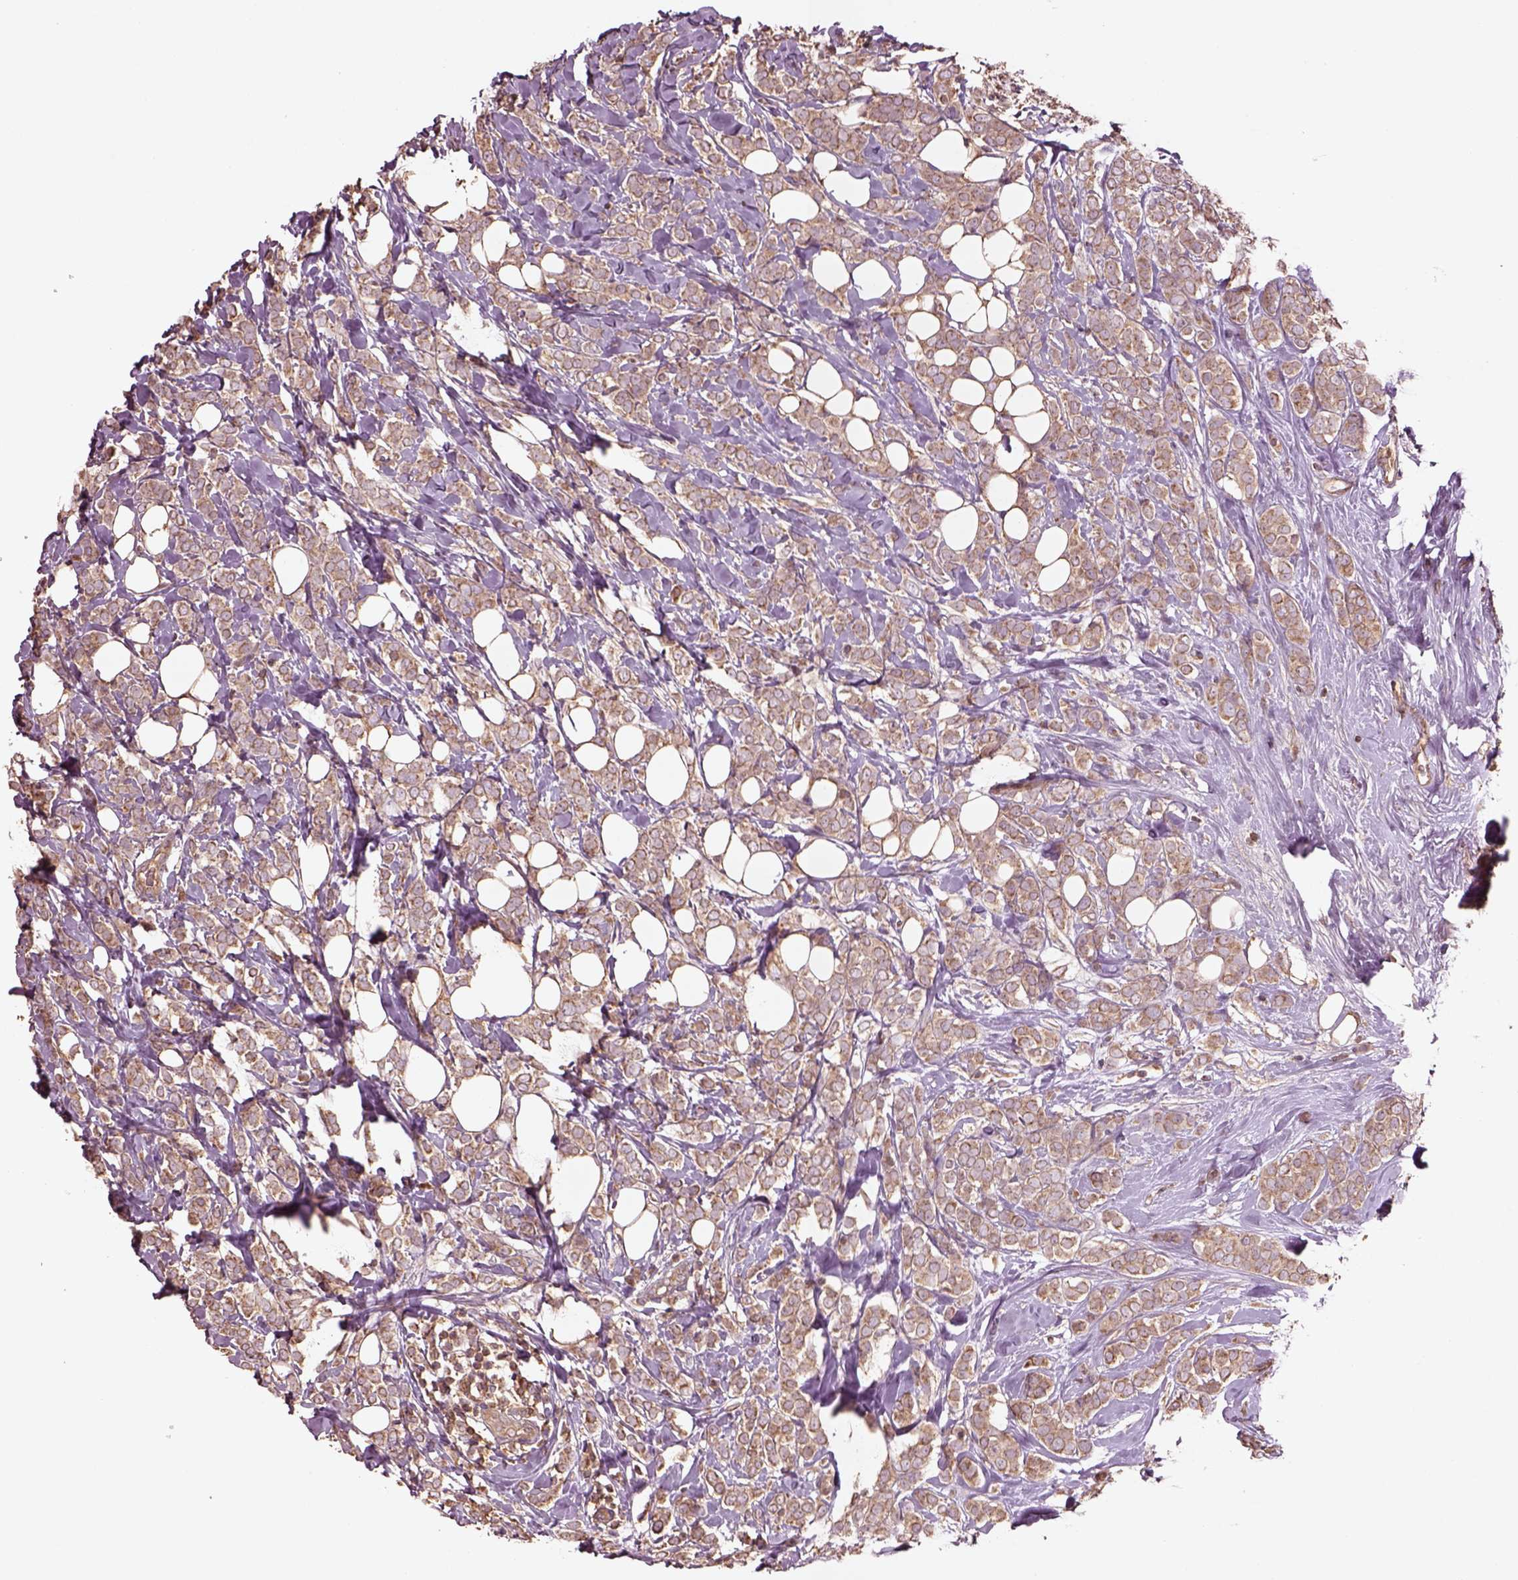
{"staining": {"intensity": "weak", "quantity": ">75%", "location": "cytoplasmic/membranous"}, "tissue": "breast cancer", "cell_type": "Tumor cells", "image_type": "cancer", "snomed": [{"axis": "morphology", "description": "Lobular carcinoma"}, {"axis": "topography", "description": "Breast"}], "caption": "Immunohistochemistry (IHC) (DAB) staining of breast cancer (lobular carcinoma) shows weak cytoplasmic/membranous protein positivity in approximately >75% of tumor cells. (DAB (3,3'-diaminobenzidine) IHC with brightfield microscopy, high magnification).", "gene": "TRADD", "patient": {"sex": "female", "age": 49}}